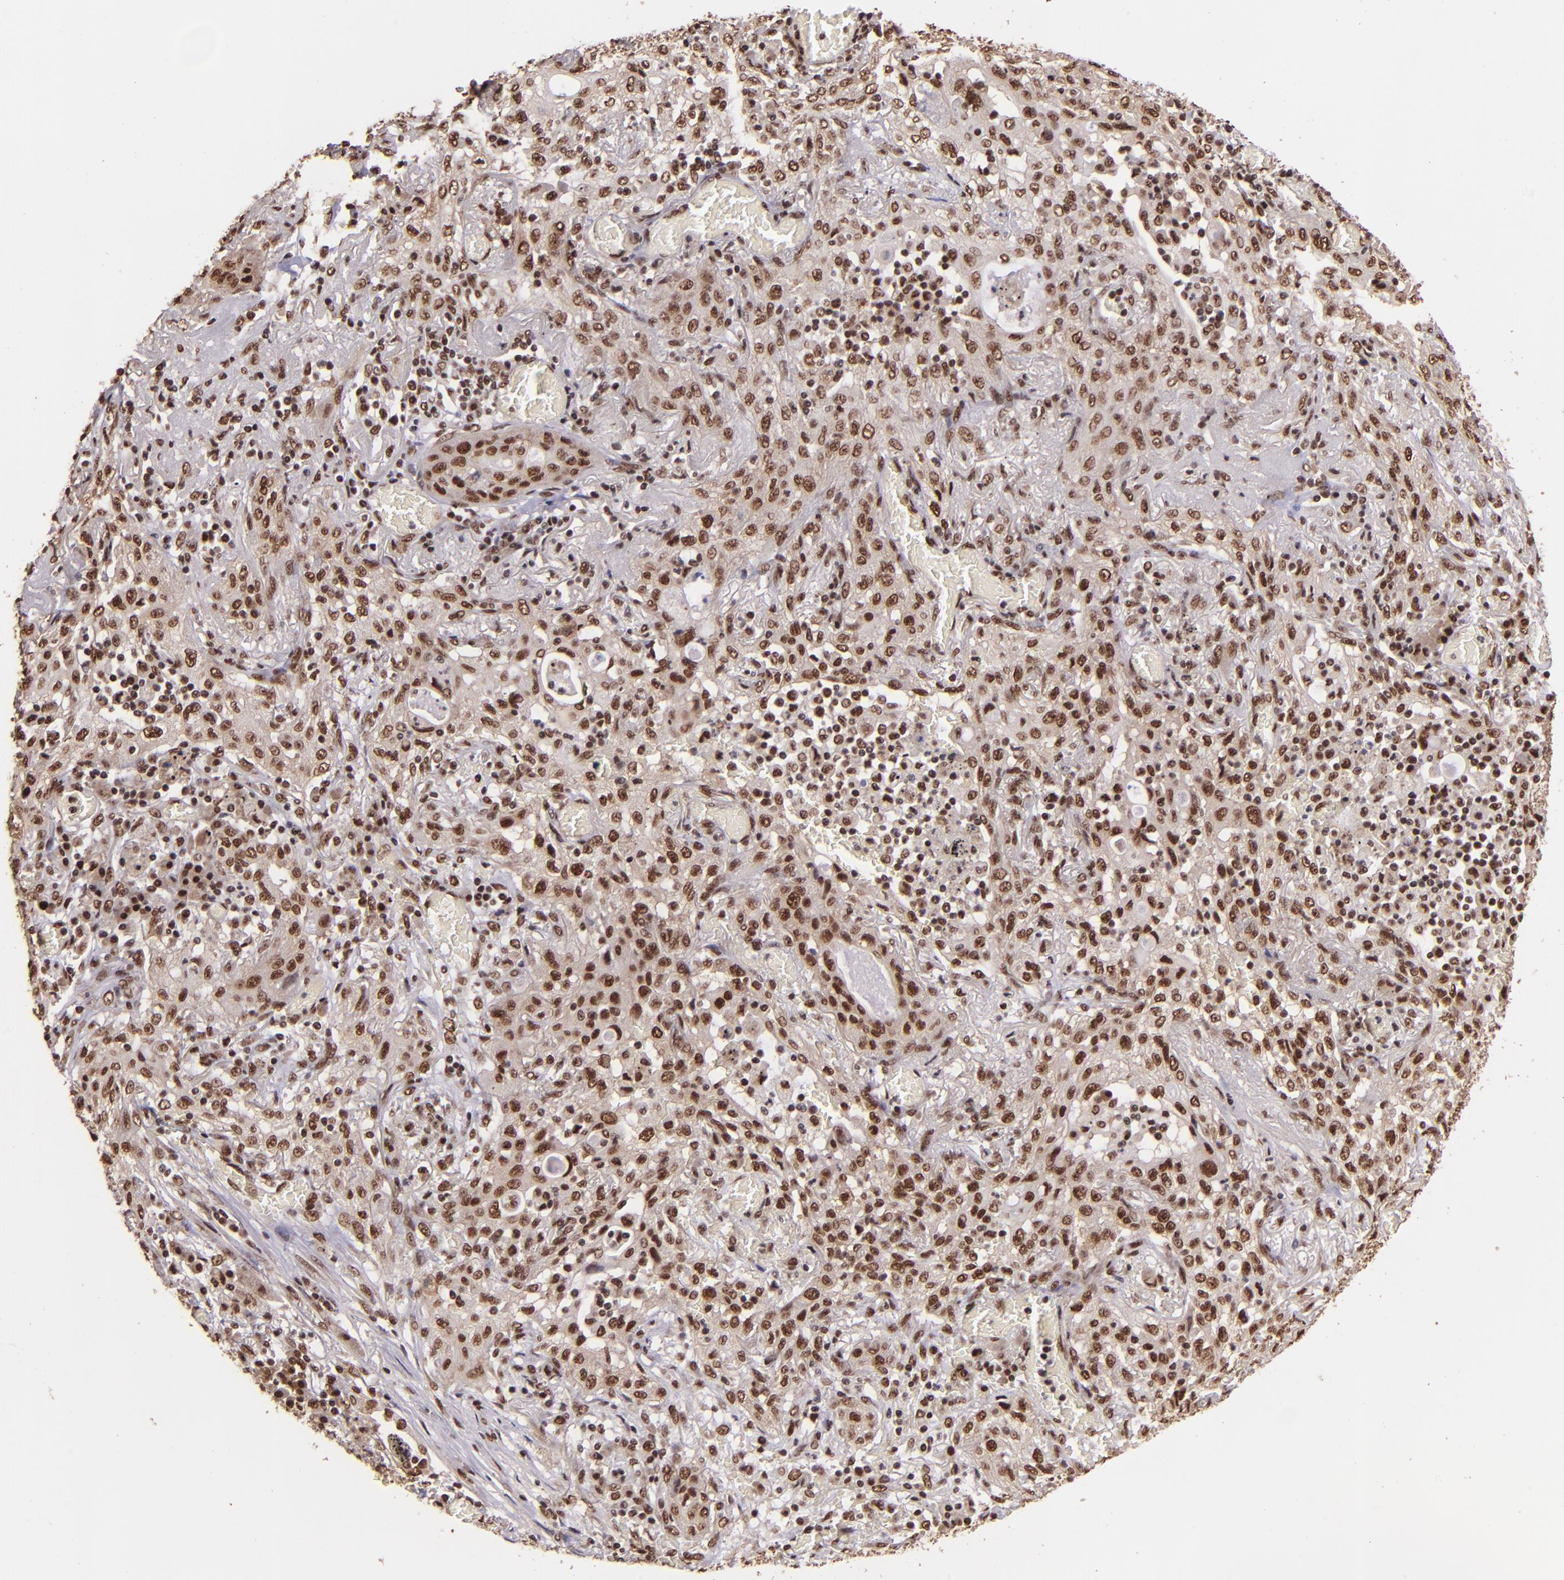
{"staining": {"intensity": "moderate", "quantity": ">75%", "location": "cytoplasmic/membranous,nuclear"}, "tissue": "lung cancer", "cell_type": "Tumor cells", "image_type": "cancer", "snomed": [{"axis": "morphology", "description": "Squamous cell carcinoma, NOS"}, {"axis": "topography", "description": "Lung"}], "caption": "Immunohistochemistry staining of lung squamous cell carcinoma, which displays medium levels of moderate cytoplasmic/membranous and nuclear staining in about >75% of tumor cells indicating moderate cytoplasmic/membranous and nuclear protein expression. The staining was performed using DAB (brown) for protein detection and nuclei were counterstained in hematoxylin (blue).", "gene": "PQBP1", "patient": {"sex": "female", "age": 47}}